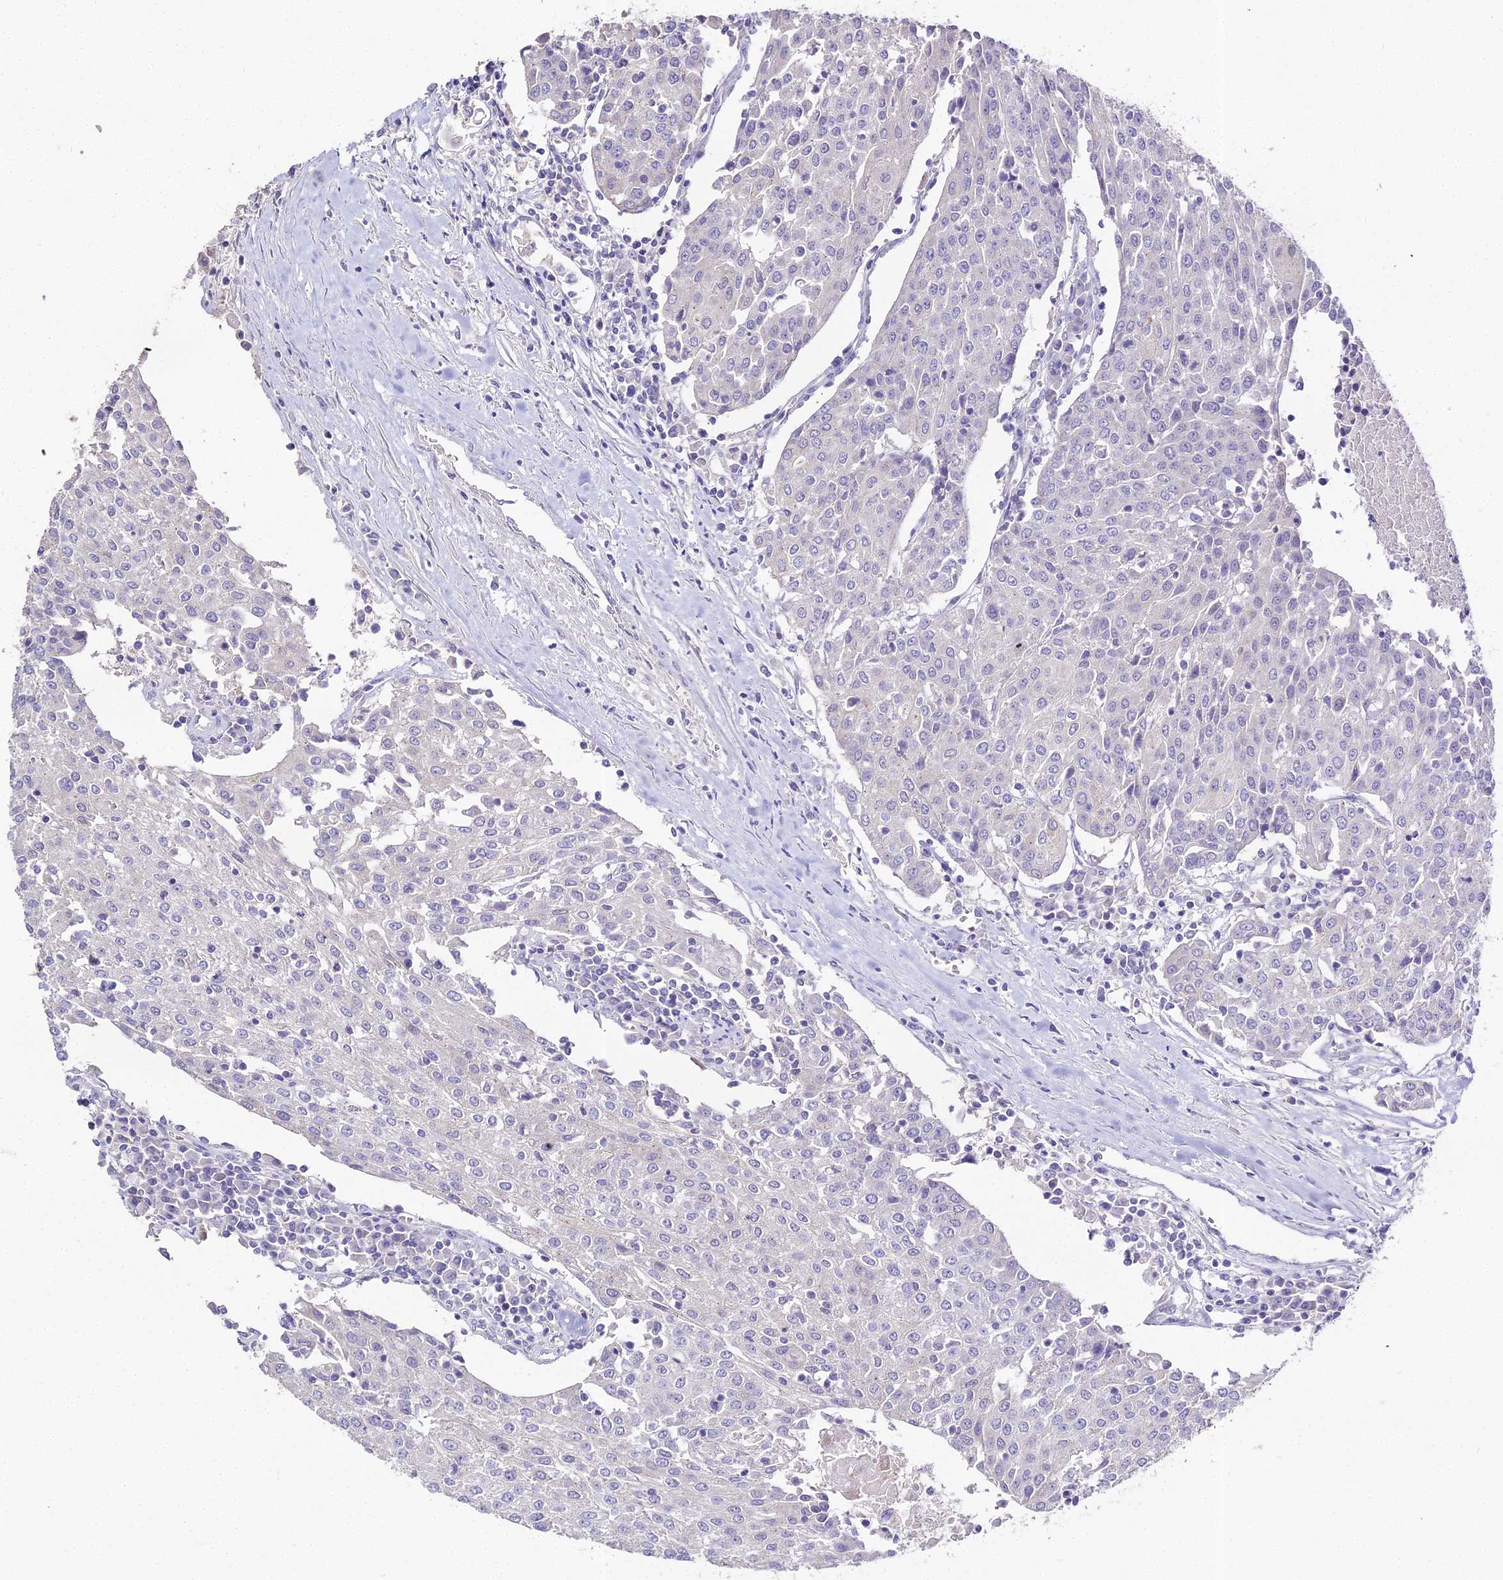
{"staining": {"intensity": "negative", "quantity": "none", "location": "none"}, "tissue": "urothelial cancer", "cell_type": "Tumor cells", "image_type": "cancer", "snomed": [{"axis": "morphology", "description": "Urothelial carcinoma, High grade"}, {"axis": "topography", "description": "Urinary bladder"}], "caption": "An immunohistochemistry photomicrograph of urothelial cancer is shown. There is no staining in tumor cells of urothelial cancer.", "gene": "GLYAT", "patient": {"sex": "female", "age": 85}}